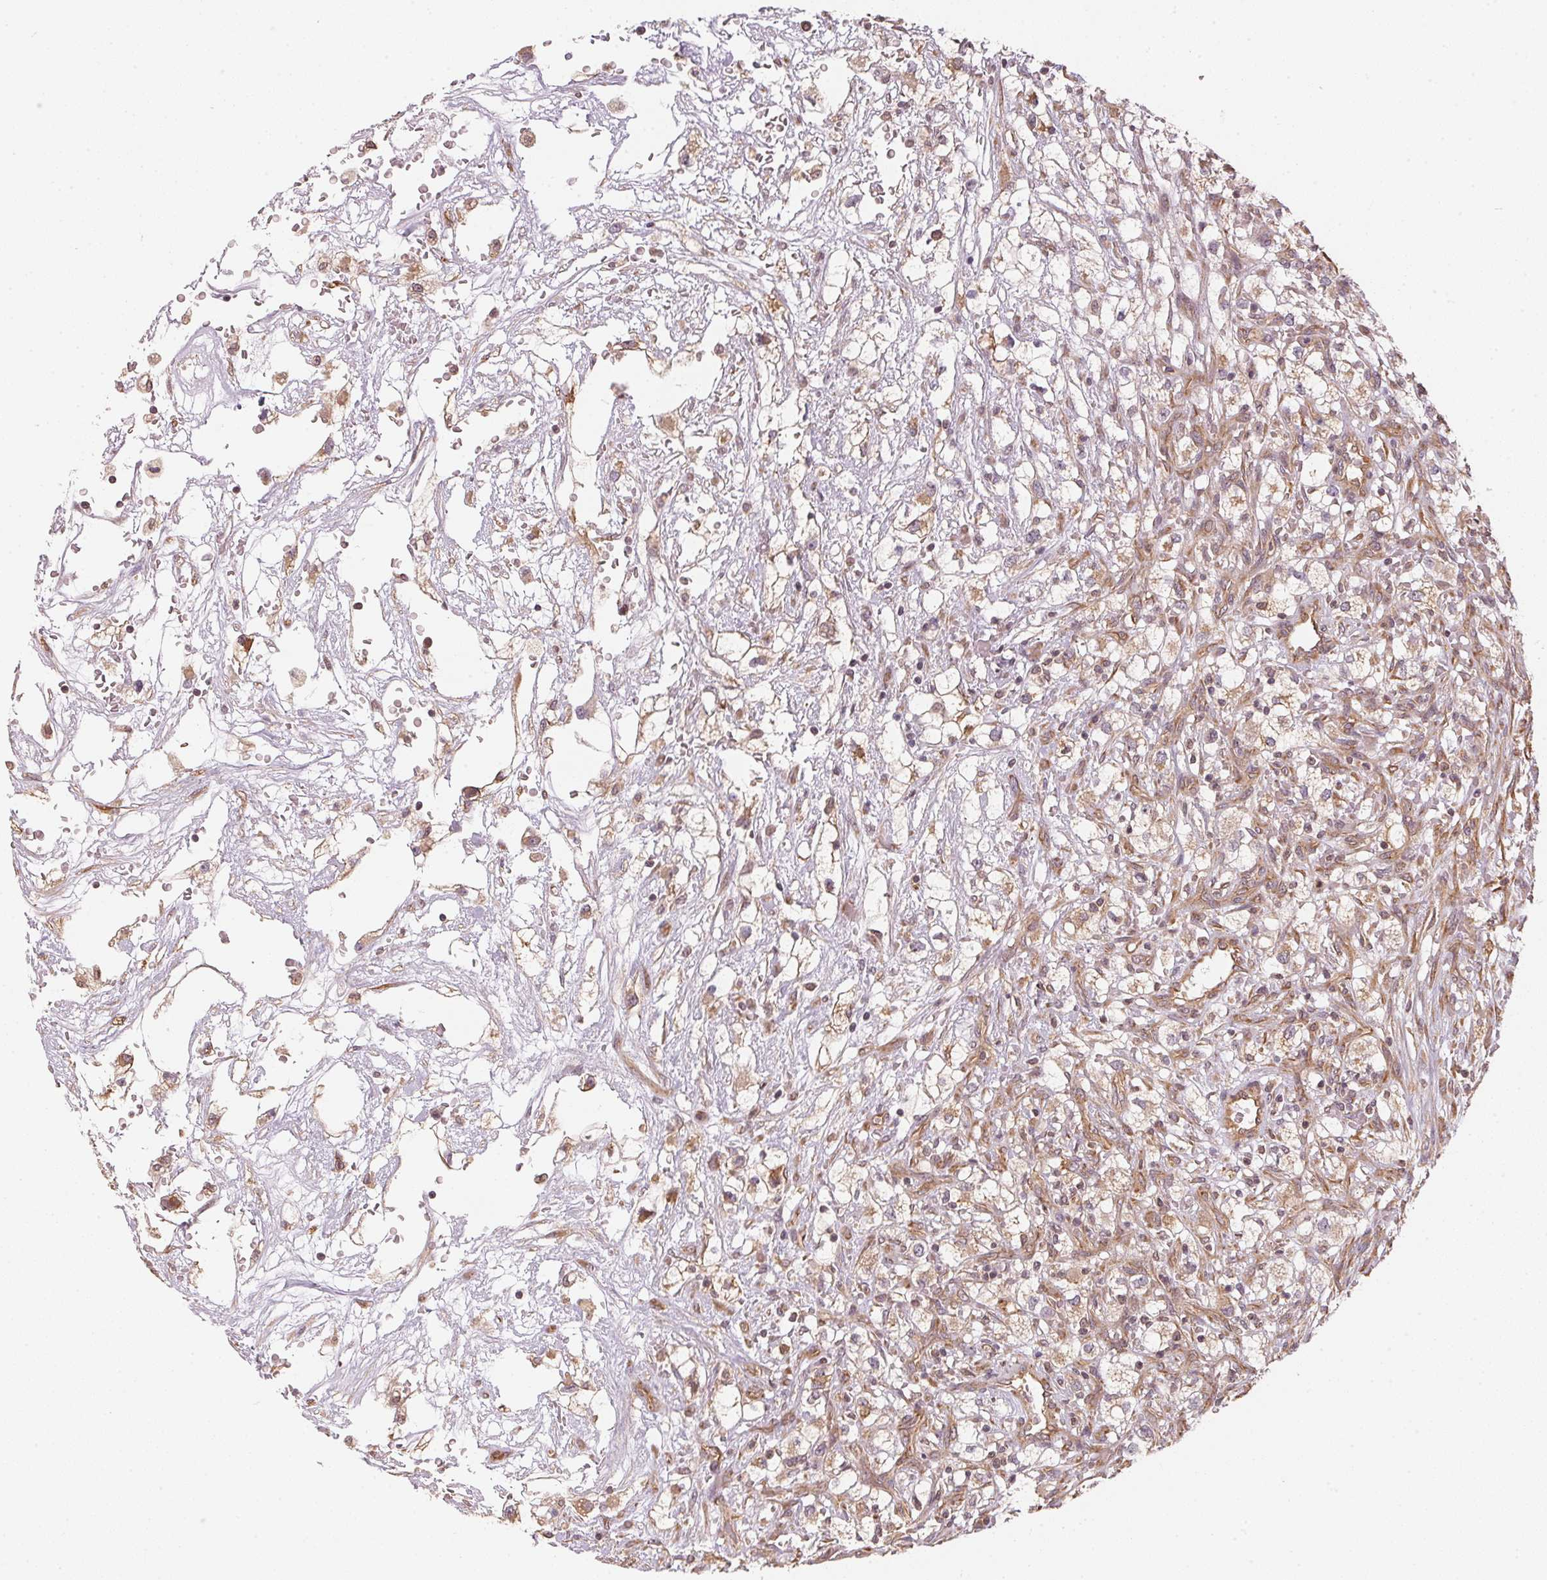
{"staining": {"intensity": "weak", "quantity": "<25%", "location": "cytoplasmic/membranous"}, "tissue": "renal cancer", "cell_type": "Tumor cells", "image_type": "cancer", "snomed": [{"axis": "morphology", "description": "Adenocarcinoma, NOS"}, {"axis": "topography", "description": "Kidney"}], "caption": "Immunohistochemical staining of renal cancer (adenocarcinoma) demonstrates no significant staining in tumor cells.", "gene": "STRN4", "patient": {"sex": "male", "age": 59}}